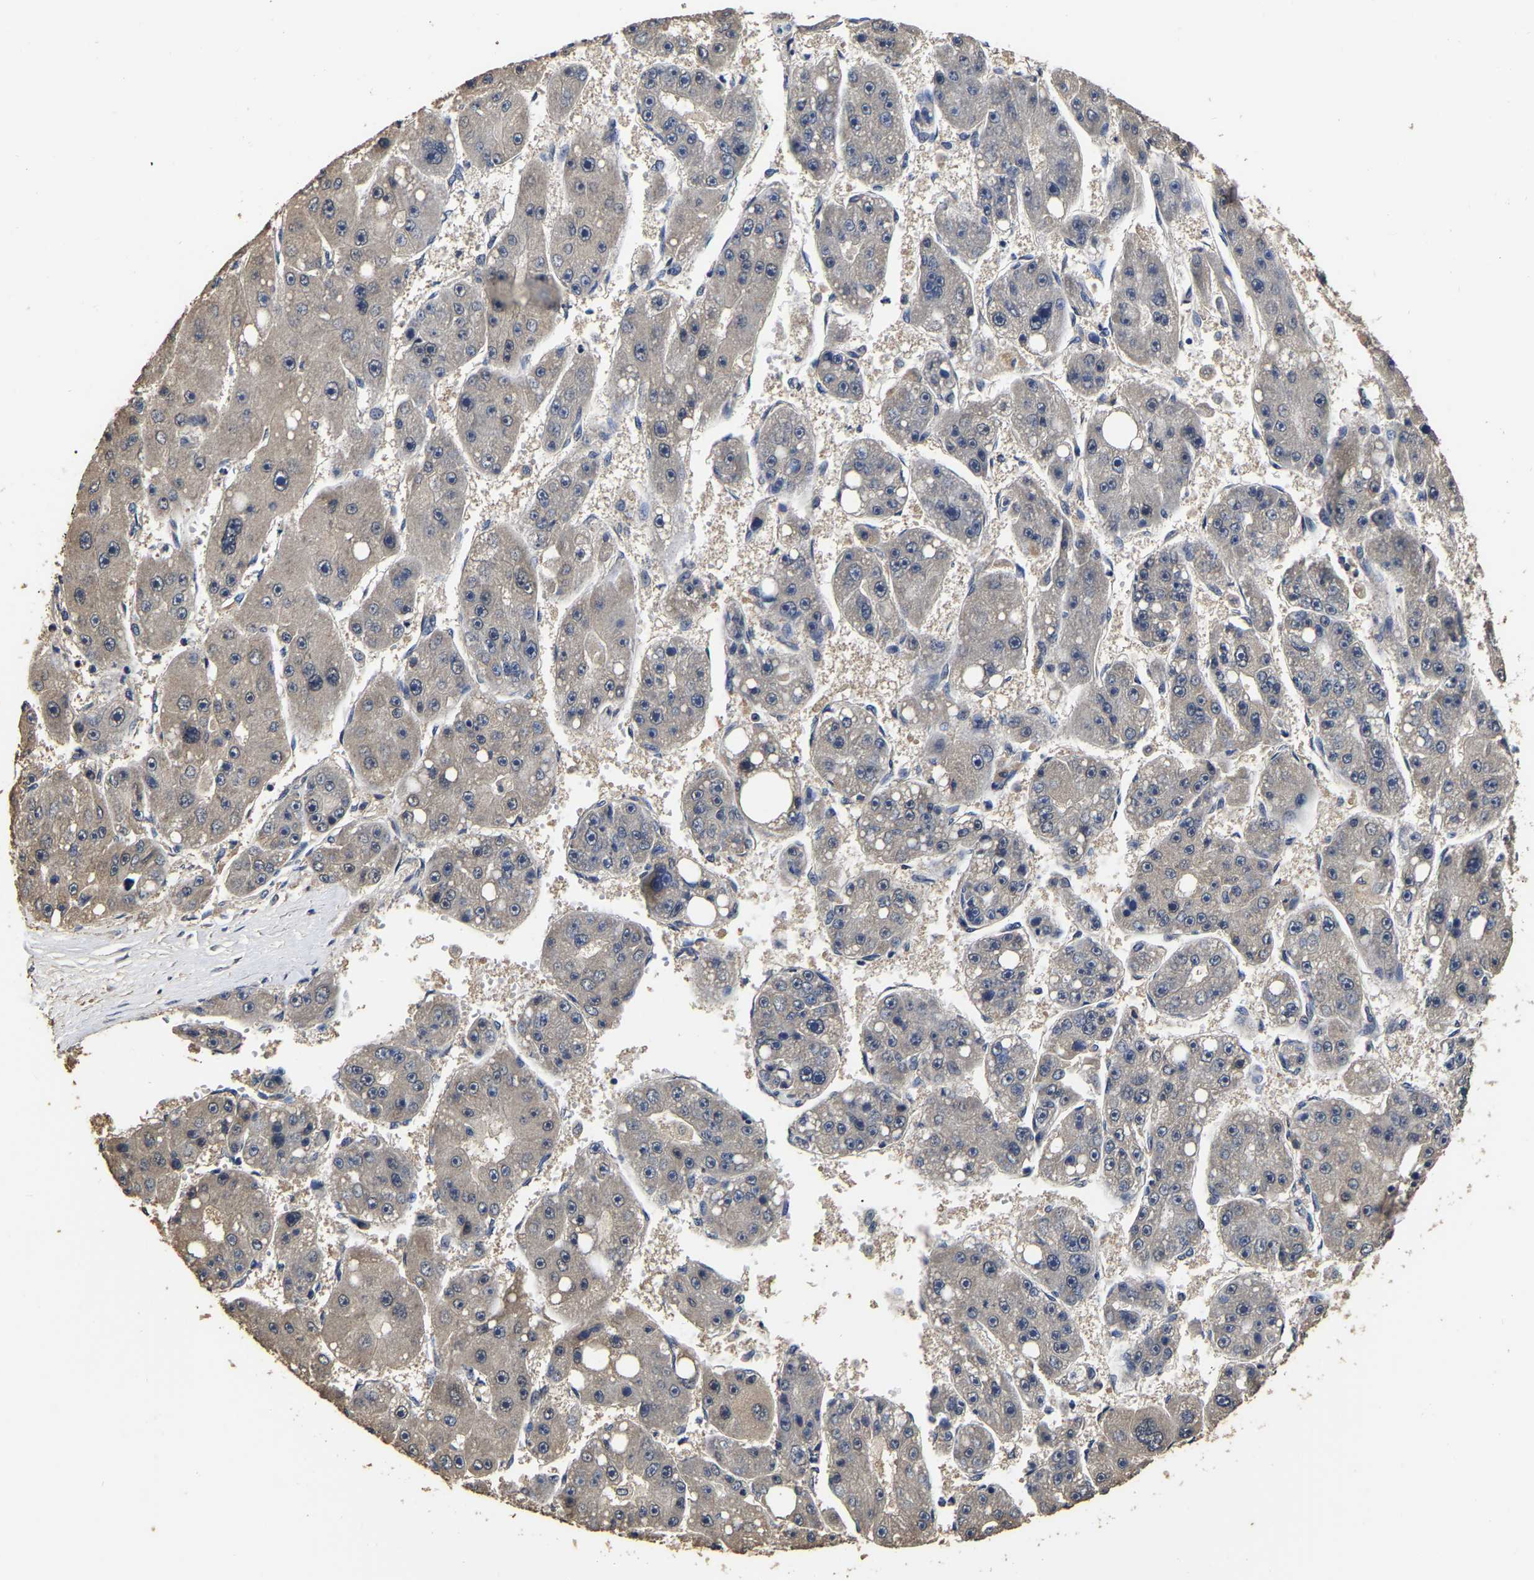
{"staining": {"intensity": "negative", "quantity": "none", "location": "none"}, "tissue": "liver cancer", "cell_type": "Tumor cells", "image_type": "cancer", "snomed": [{"axis": "morphology", "description": "Carcinoma, Hepatocellular, NOS"}, {"axis": "topography", "description": "Liver"}], "caption": "Immunohistochemistry photomicrograph of human liver hepatocellular carcinoma stained for a protein (brown), which shows no expression in tumor cells.", "gene": "STK32C", "patient": {"sex": "female", "age": 61}}